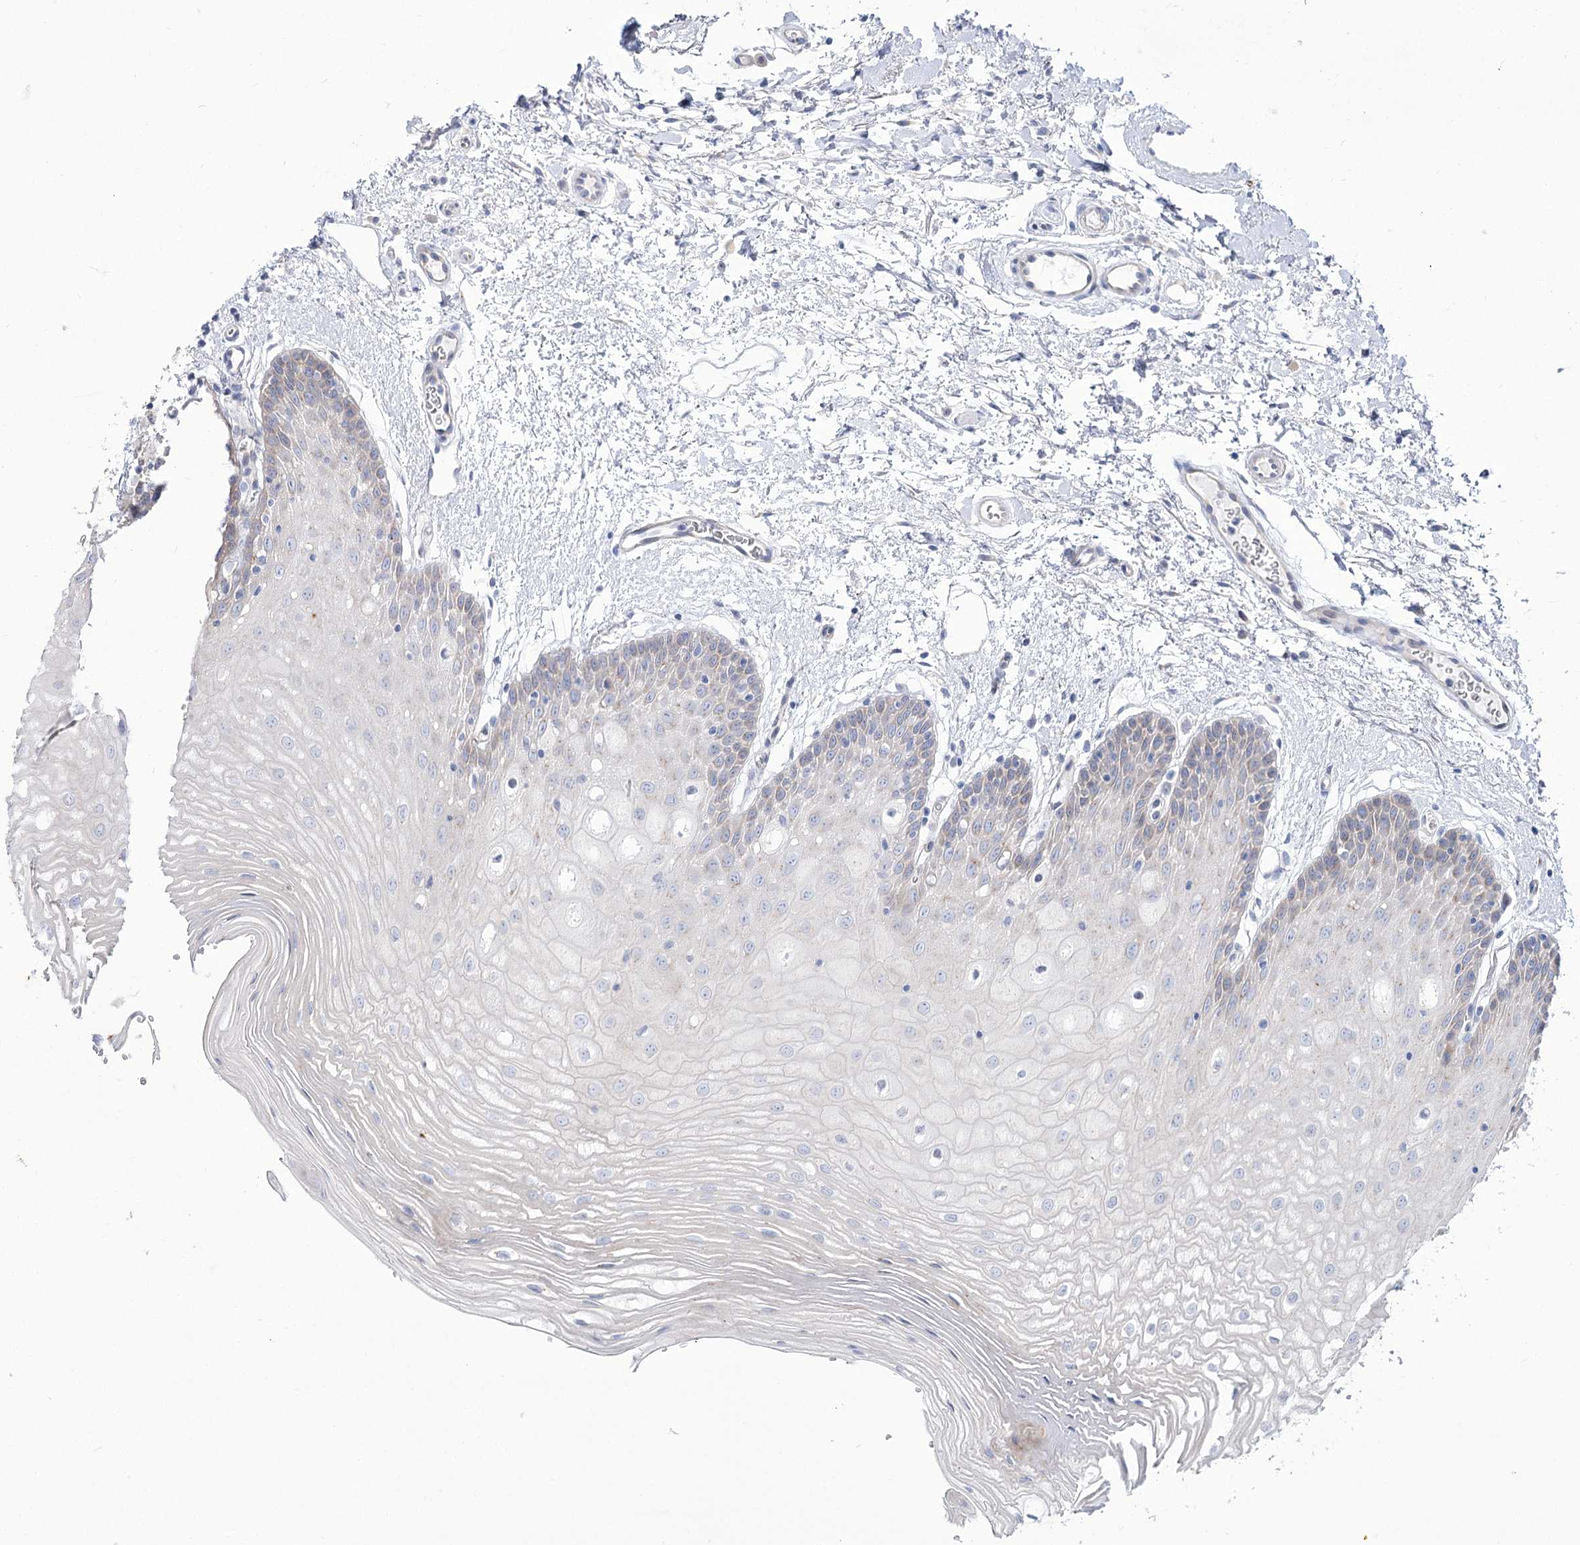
{"staining": {"intensity": "negative", "quantity": "none", "location": "none"}, "tissue": "oral mucosa", "cell_type": "Squamous epithelial cells", "image_type": "normal", "snomed": [{"axis": "morphology", "description": "Normal tissue, NOS"}, {"axis": "topography", "description": "Oral tissue"}, {"axis": "topography", "description": "Tounge, NOS"}], "caption": "A histopathology image of human oral mucosa is negative for staining in squamous epithelial cells. (DAB IHC, high magnification).", "gene": "SUOX", "patient": {"sex": "female", "age": 73}}